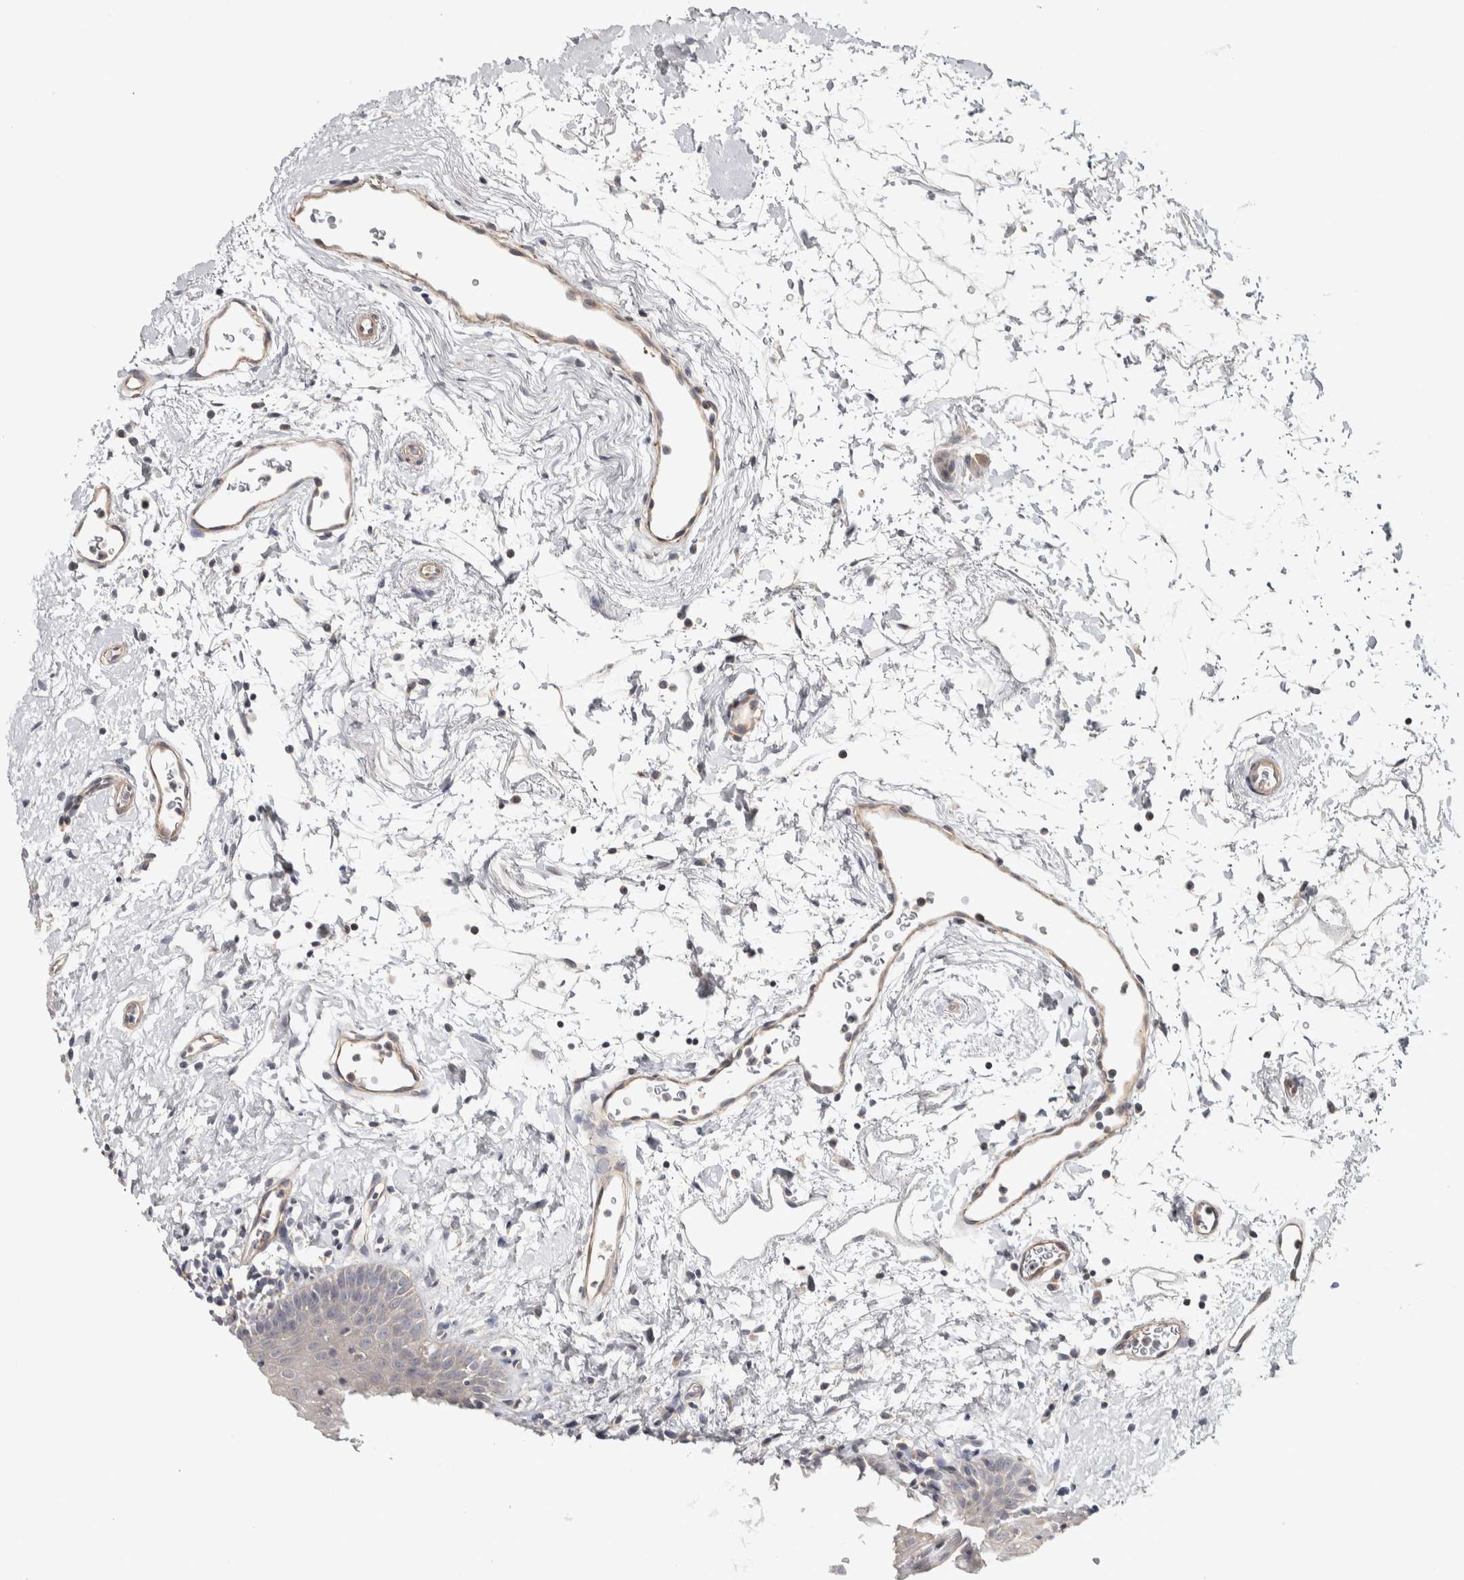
{"staining": {"intensity": "negative", "quantity": "none", "location": "none"}, "tissue": "oral mucosa", "cell_type": "Squamous epithelial cells", "image_type": "normal", "snomed": [{"axis": "morphology", "description": "Normal tissue, NOS"}, {"axis": "topography", "description": "Oral tissue"}], "caption": "DAB (3,3'-diaminobenzidine) immunohistochemical staining of normal human oral mucosa displays no significant positivity in squamous epithelial cells. (IHC, brightfield microscopy, high magnification).", "gene": "CHMP4C", "patient": {"sex": "male", "age": 66}}